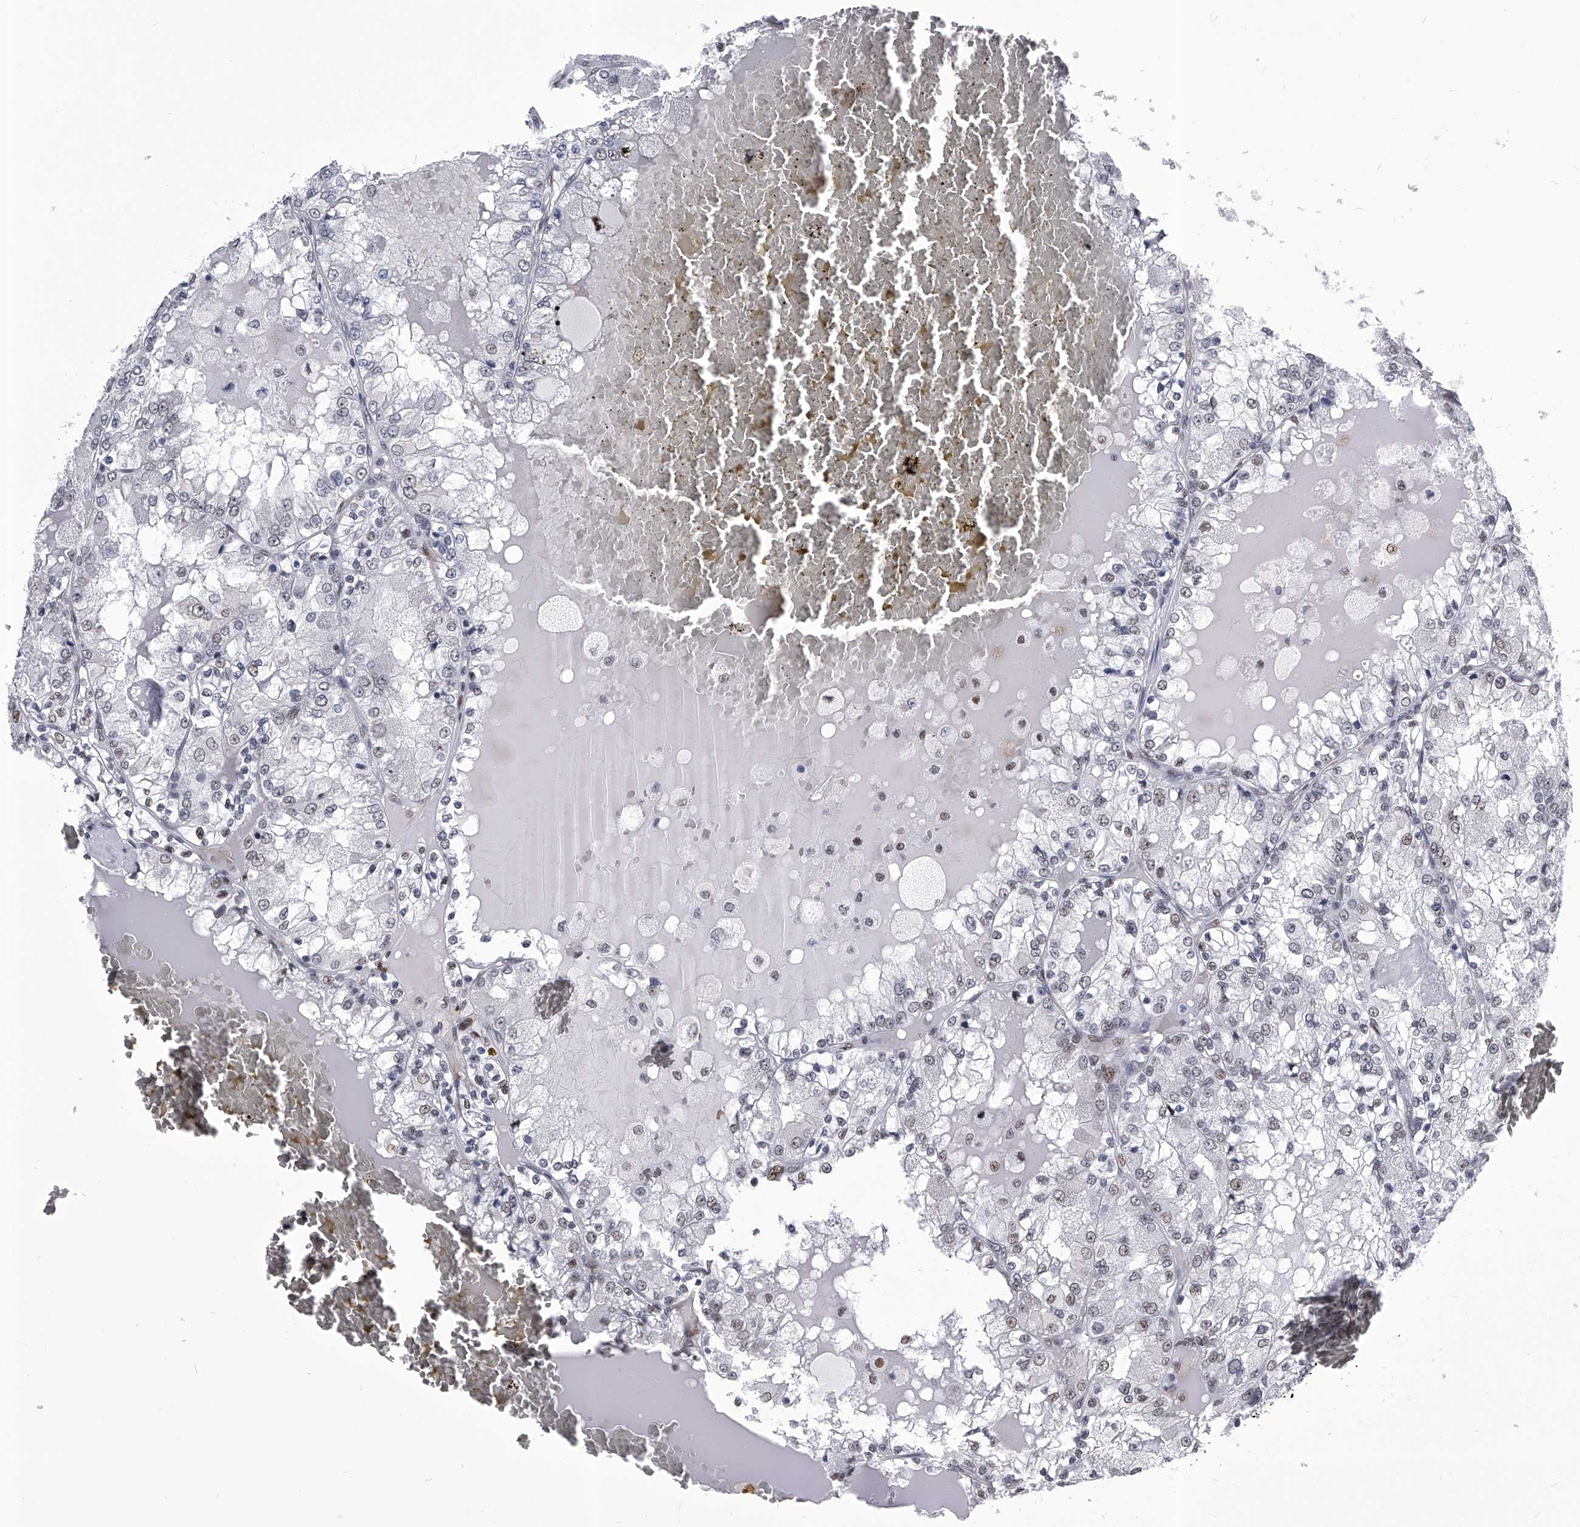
{"staining": {"intensity": "weak", "quantity": "25%-75%", "location": "nuclear"}, "tissue": "renal cancer", "cell_type": "Tumor cells", "image_type": "cancer", "snomed": [{"axis": "morphology", "description": "Adenocarcinoma, NOS"}, {"axis": "topography", "description": "Kidney"}], "caption": "This histopathology image displays IHC staining of human renal adenocarcinoma, with low weak nuclear staining in about 25%-75% of tumor cells.", "gene": "CMTR1", "patient": {"sex": "female", "age": 56}}